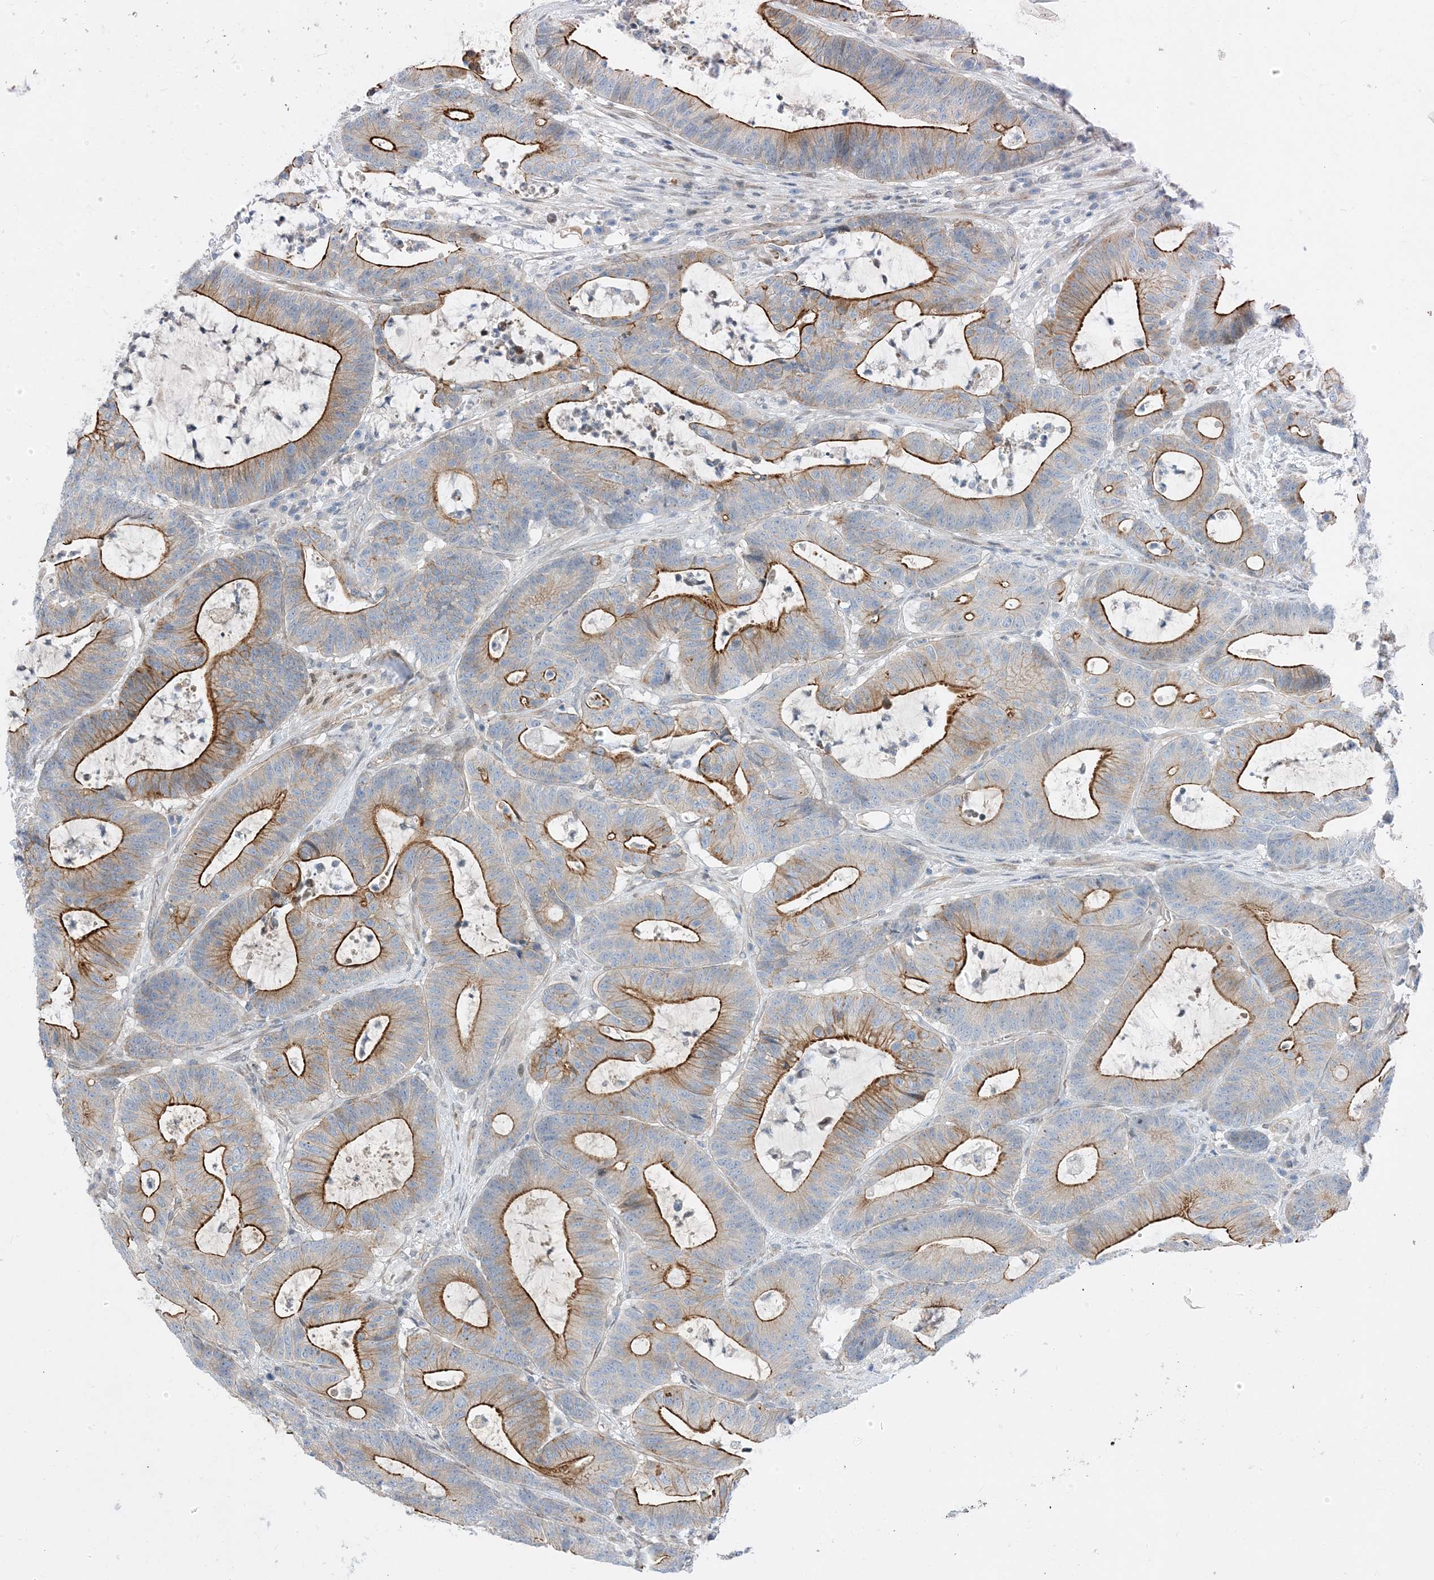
{"staining": {"intensity": "strong", "quantity": ">75%", "location": "cytoplasmic/membranous"}, "tissue": "colorectal cancer", "cell_type": "Tumor cells", "image_type": "cancer", "snomed": [{"axis": "morphology", "description": "Adenocarcinoma, NOS"}, {"axis": "topography", "description": "Colon"}], "caption": "Immunohistochemical staining of colorectal cancer demonstrates strong cytoplasmic/membranous protein expression in about >75% of tumor cells.", "gene": "TYSND1", "patient": {"sex": "female", "age": 84}}